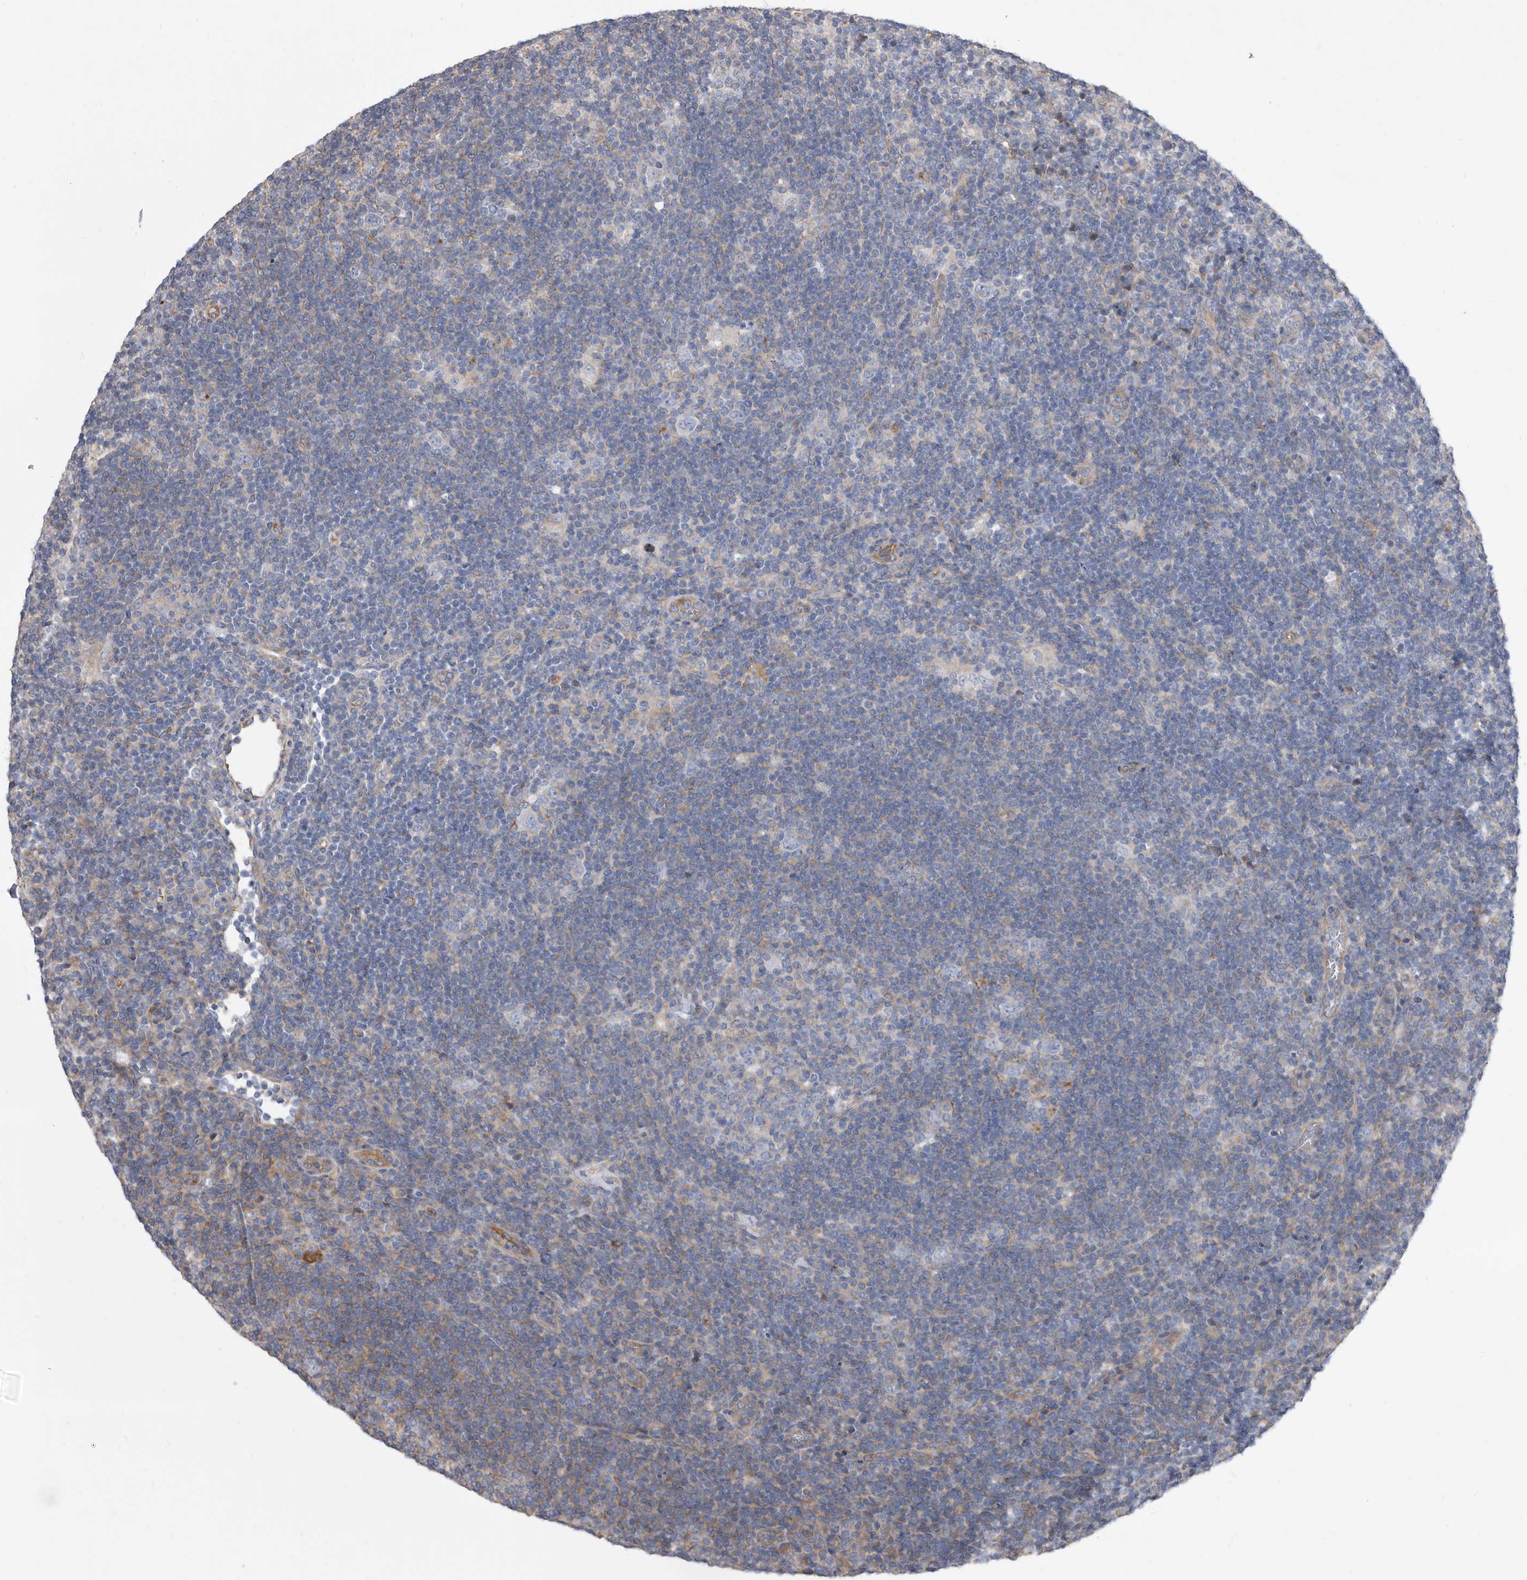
{"staining": {"intensity": "negative", "quantity": "none", "location": "none"}, "tissue": "lymphoma", "cell_type": "Tumor cells", "image_type": "cancer", "snomed": [{"axis": "morphology", "description": "Hodgkin's disease, NOS"}, {"axis": "topography", "description": "Lymph node"}], "caption": "Tumor cells are negative for protein expression in human lymphoma. (IHC, brightfield microscopy, high magnification).", "gene": "ATP13A3", "patient": {"sex": "female", "age": 57}}